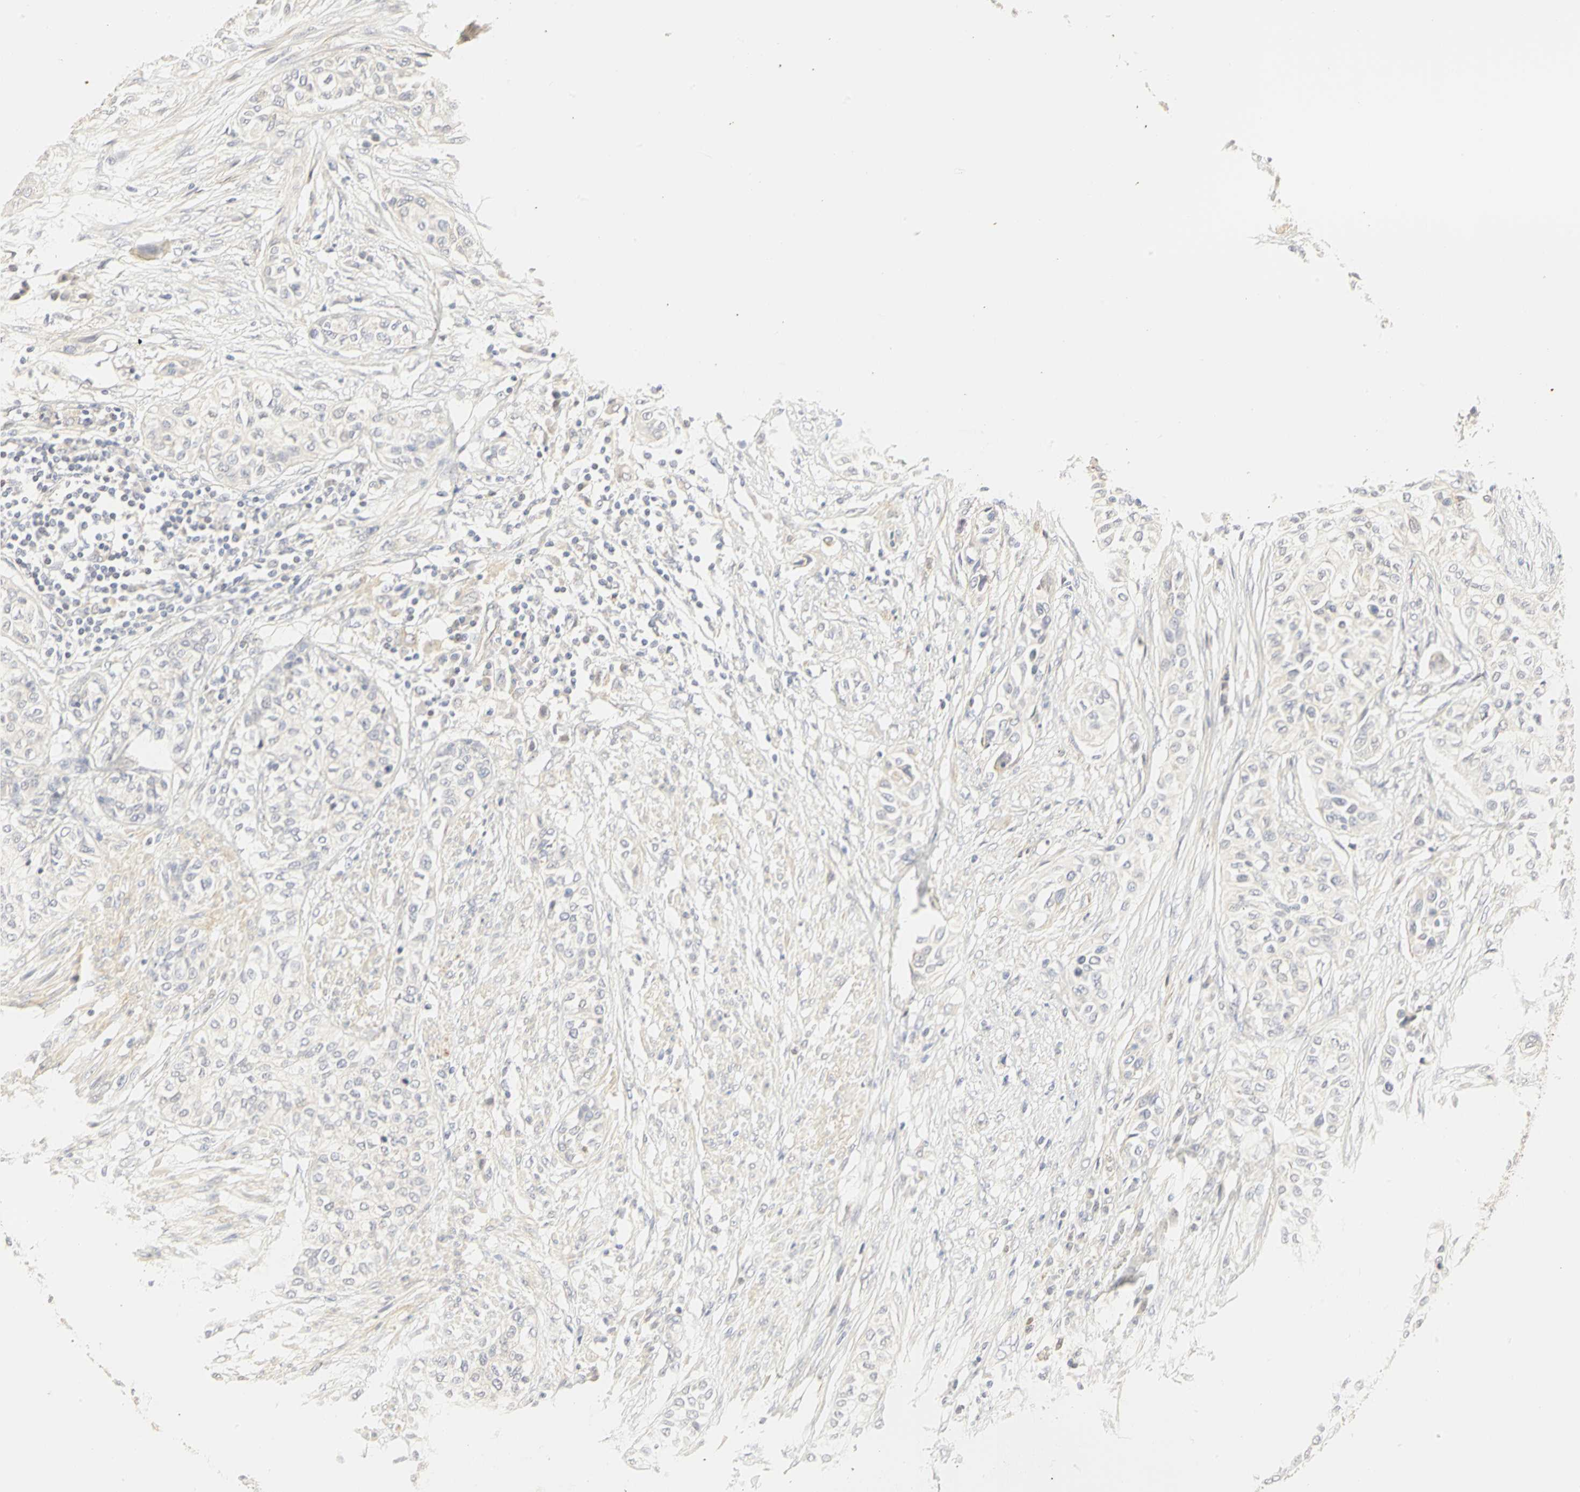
{"staining": {"intensity": "weak", "quantity": "25%-75%", "location": "cytoplasmic/membranous"}, "tissue": "urothelial cancer", "cell_type": "Tumor cells", "image_type": "cancer", "snomed": [{"axis": "morphology", "description": "Urothelial carcinoma, High grade"}, {"axis": "topography", "description": "Urinary bladder"}], "caption": "Urothelial cancer stained for a protein exhibits weak cytoplasmic/membranous positivity in tumor cells. The staining is performed using DAB (3,3'-diaminobenzidine) brown chromogen to label protein expression. The nuclei are counter-stained blue using hematoxylin.", "gene": "GNRH2", "patient": {"sex": "male", "age": 74}}